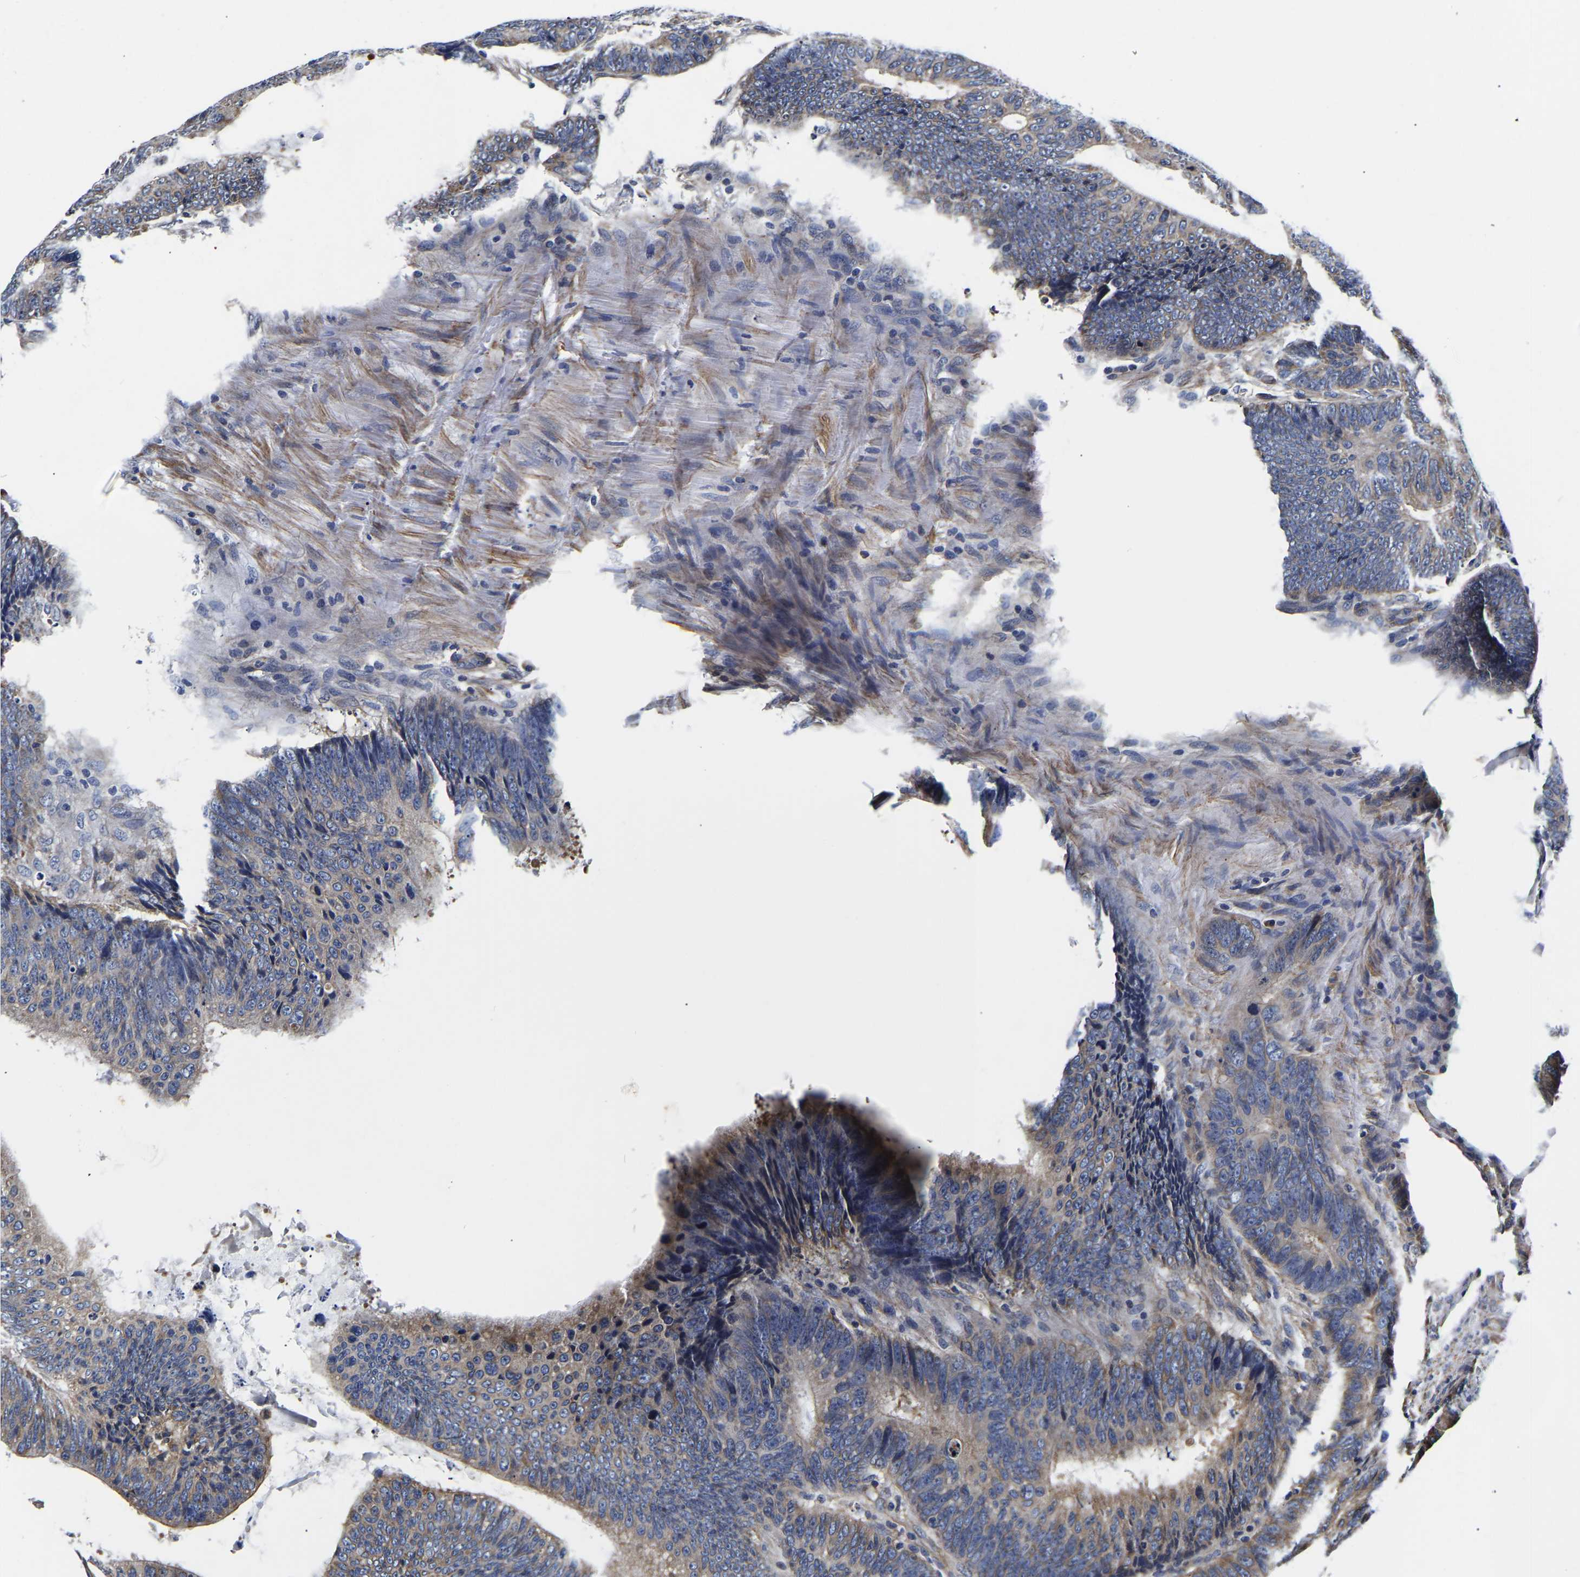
{"staining": {"intensity": "moderate", "quantity": ">75%", "location": "cytoplasmic/membranous"}, "tissue": "colorectal cancer", "cell_type": "Tumor cells", "image_type": "cancer", "snomed": [{"axis": "morphology", "description": "Adenocarcinoma, NOS"}, {"axis": "topography", "description": "Colon"}], "caption": "Colorectal cancer (adenocarcinoma) stained for a protein shows moderate cytoplasmic/membranous positivity in tumor cells.", "gene": "KCTD17", "patient": {"sex": "male", "age": 56}}